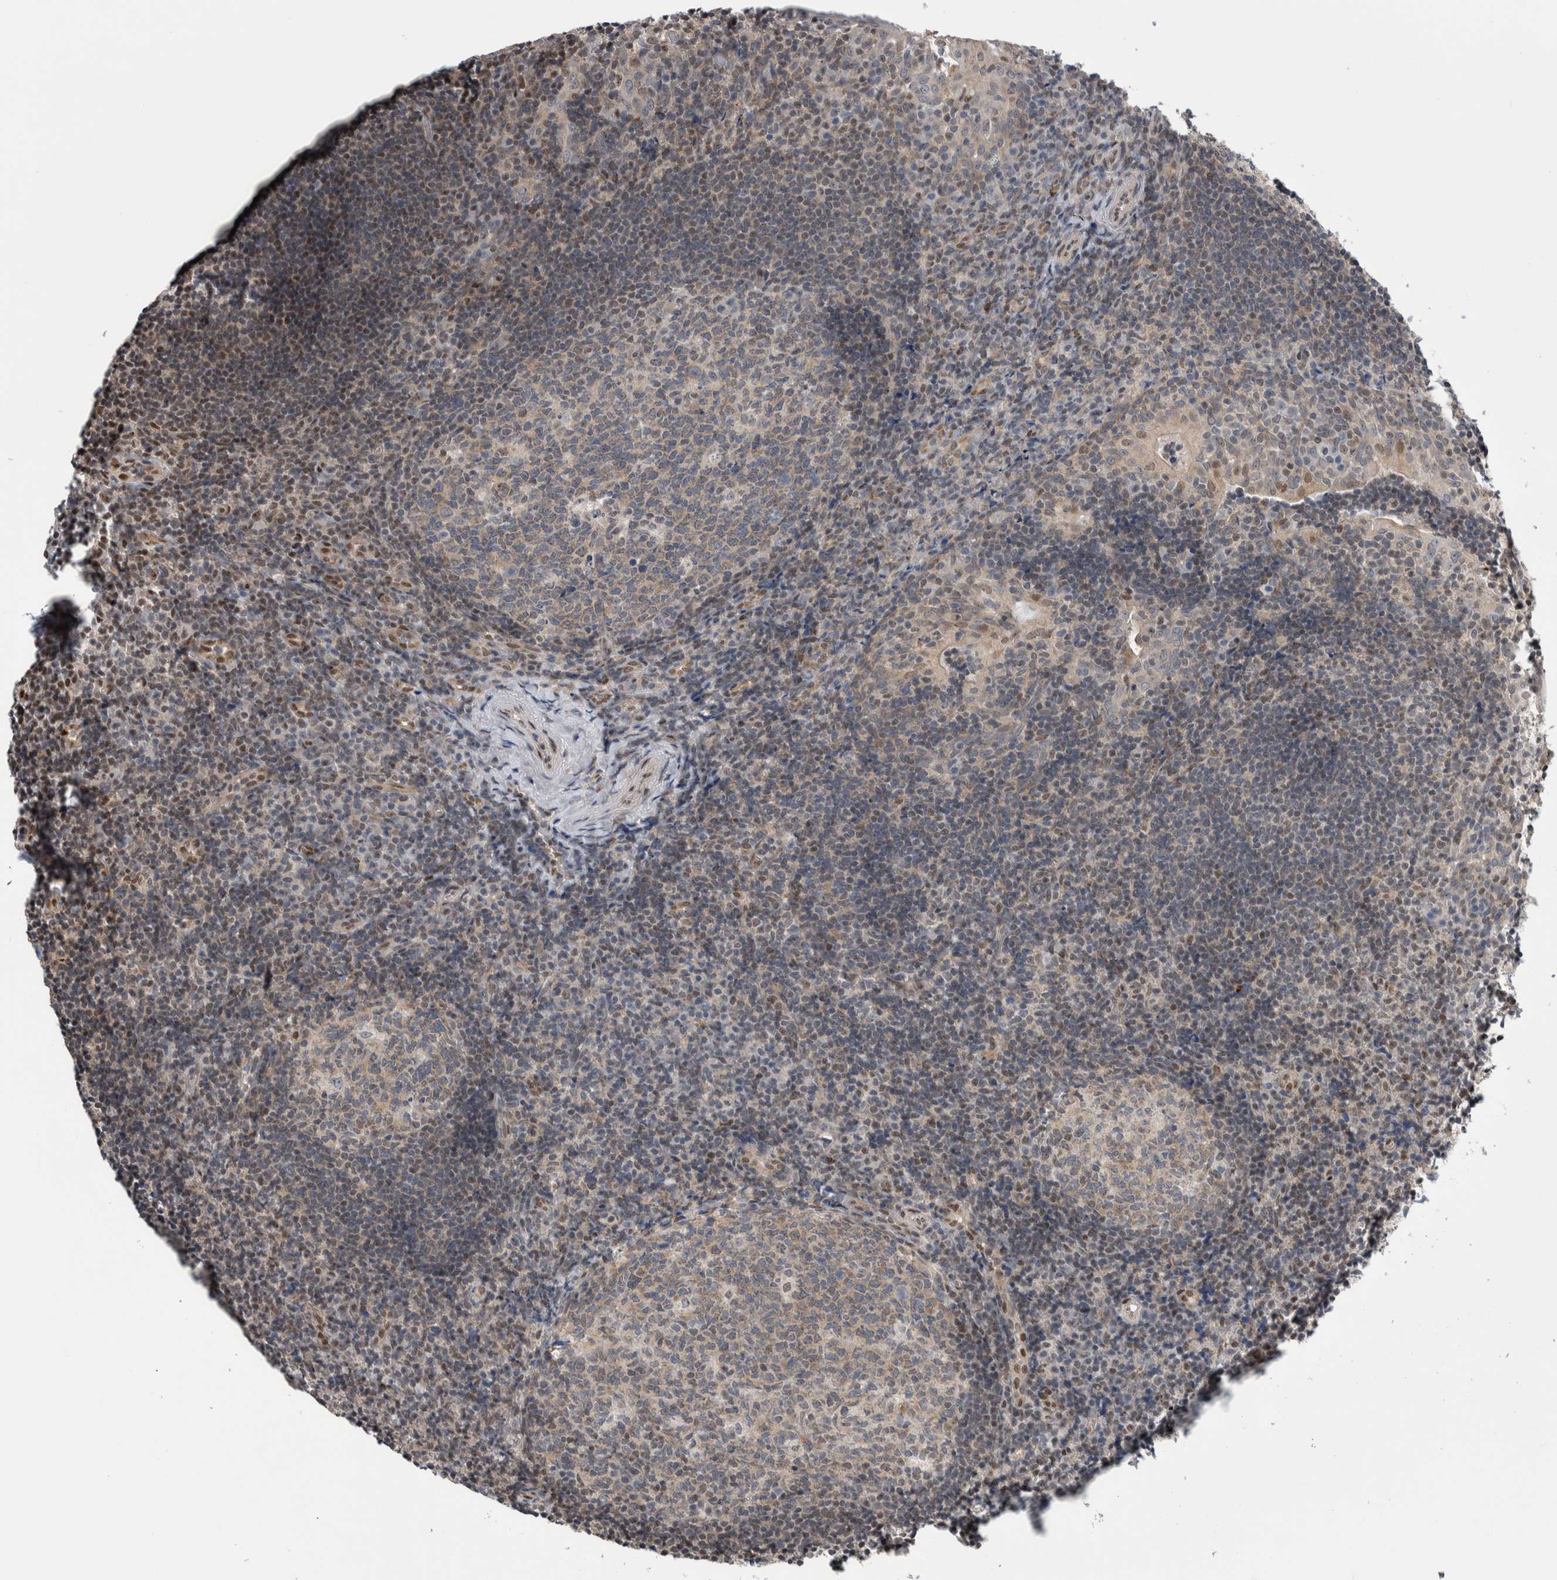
{"staining": {"intensity": "weak", "quantity": "25%-75%", "location": "cytoplasmic/membranous"}, "tissue": "tonsil", "cell_type": "Germinal center cells", "image_type": "normal", "snomed": [{"axis": "morphology", "description": "Normal tissue, NOS"}, {"axis": "topography", "description": "Tonsil"}], "caption": "An immunohistochemistry photomicrograph of benign tissue is shown. Protein staining in brown labels weak cytoplasmic/membranous positivity in tonsil within germinal center cells.", "gene": "TAX1BP1", "patient": {"sex": "female", "age": 40}}